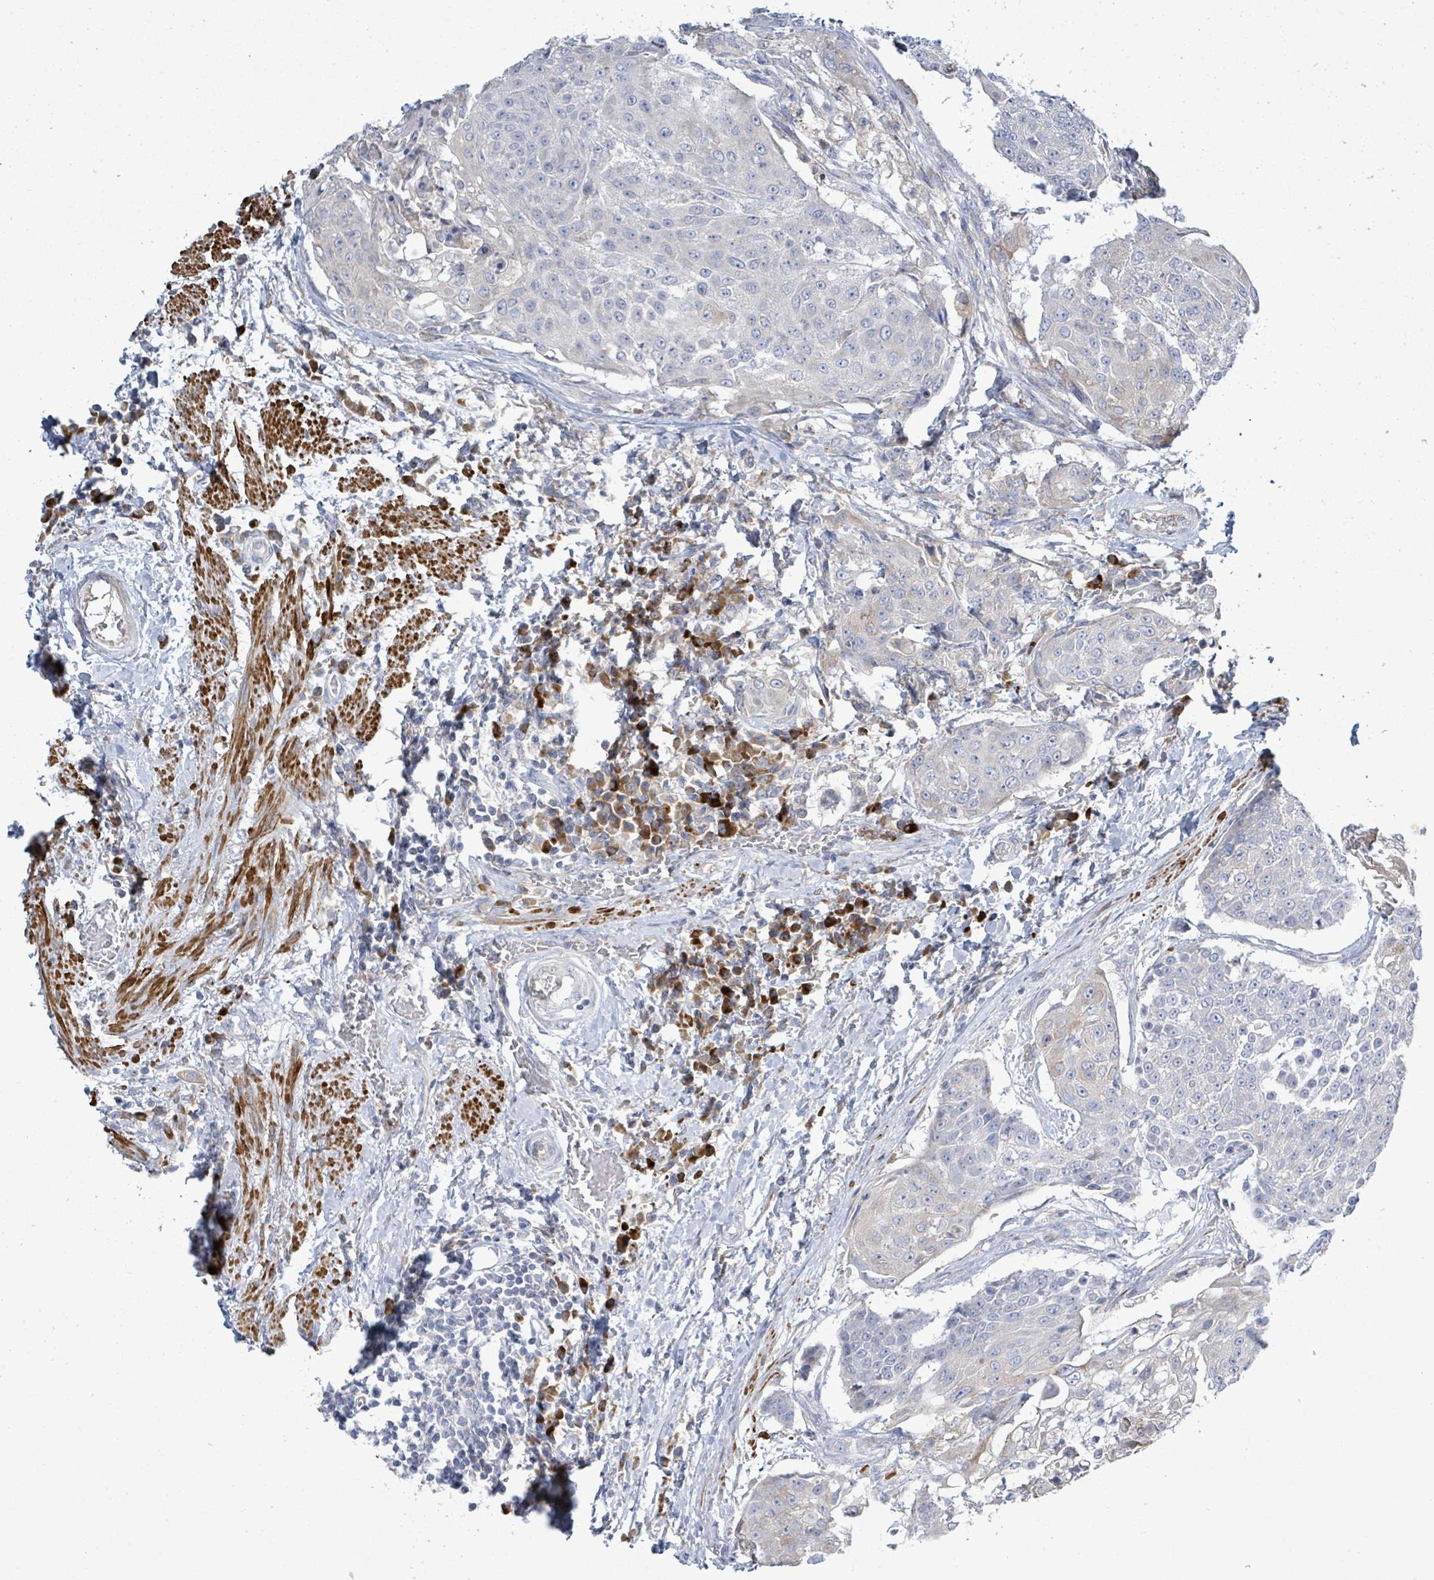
{"staining": {"intensity": "negative", "quantity": "none", "location": "none"}, "tissue": "urothelial cancer", "cell_type": "Tumor cells", "image_type": "cancer", "snomed": [{"axis": "morphology", "description": "Urothelial carcinoma, High grade"}, {"axis": "topography", "description": "Urinary bladder"}], "caption": "Immunohistochemical staining of urothelial carcinoma (high-grade) shows no significant expression in tumor cells.", "gene": "SIRPB1", "patient": {"sex": "female", "age": 63}}